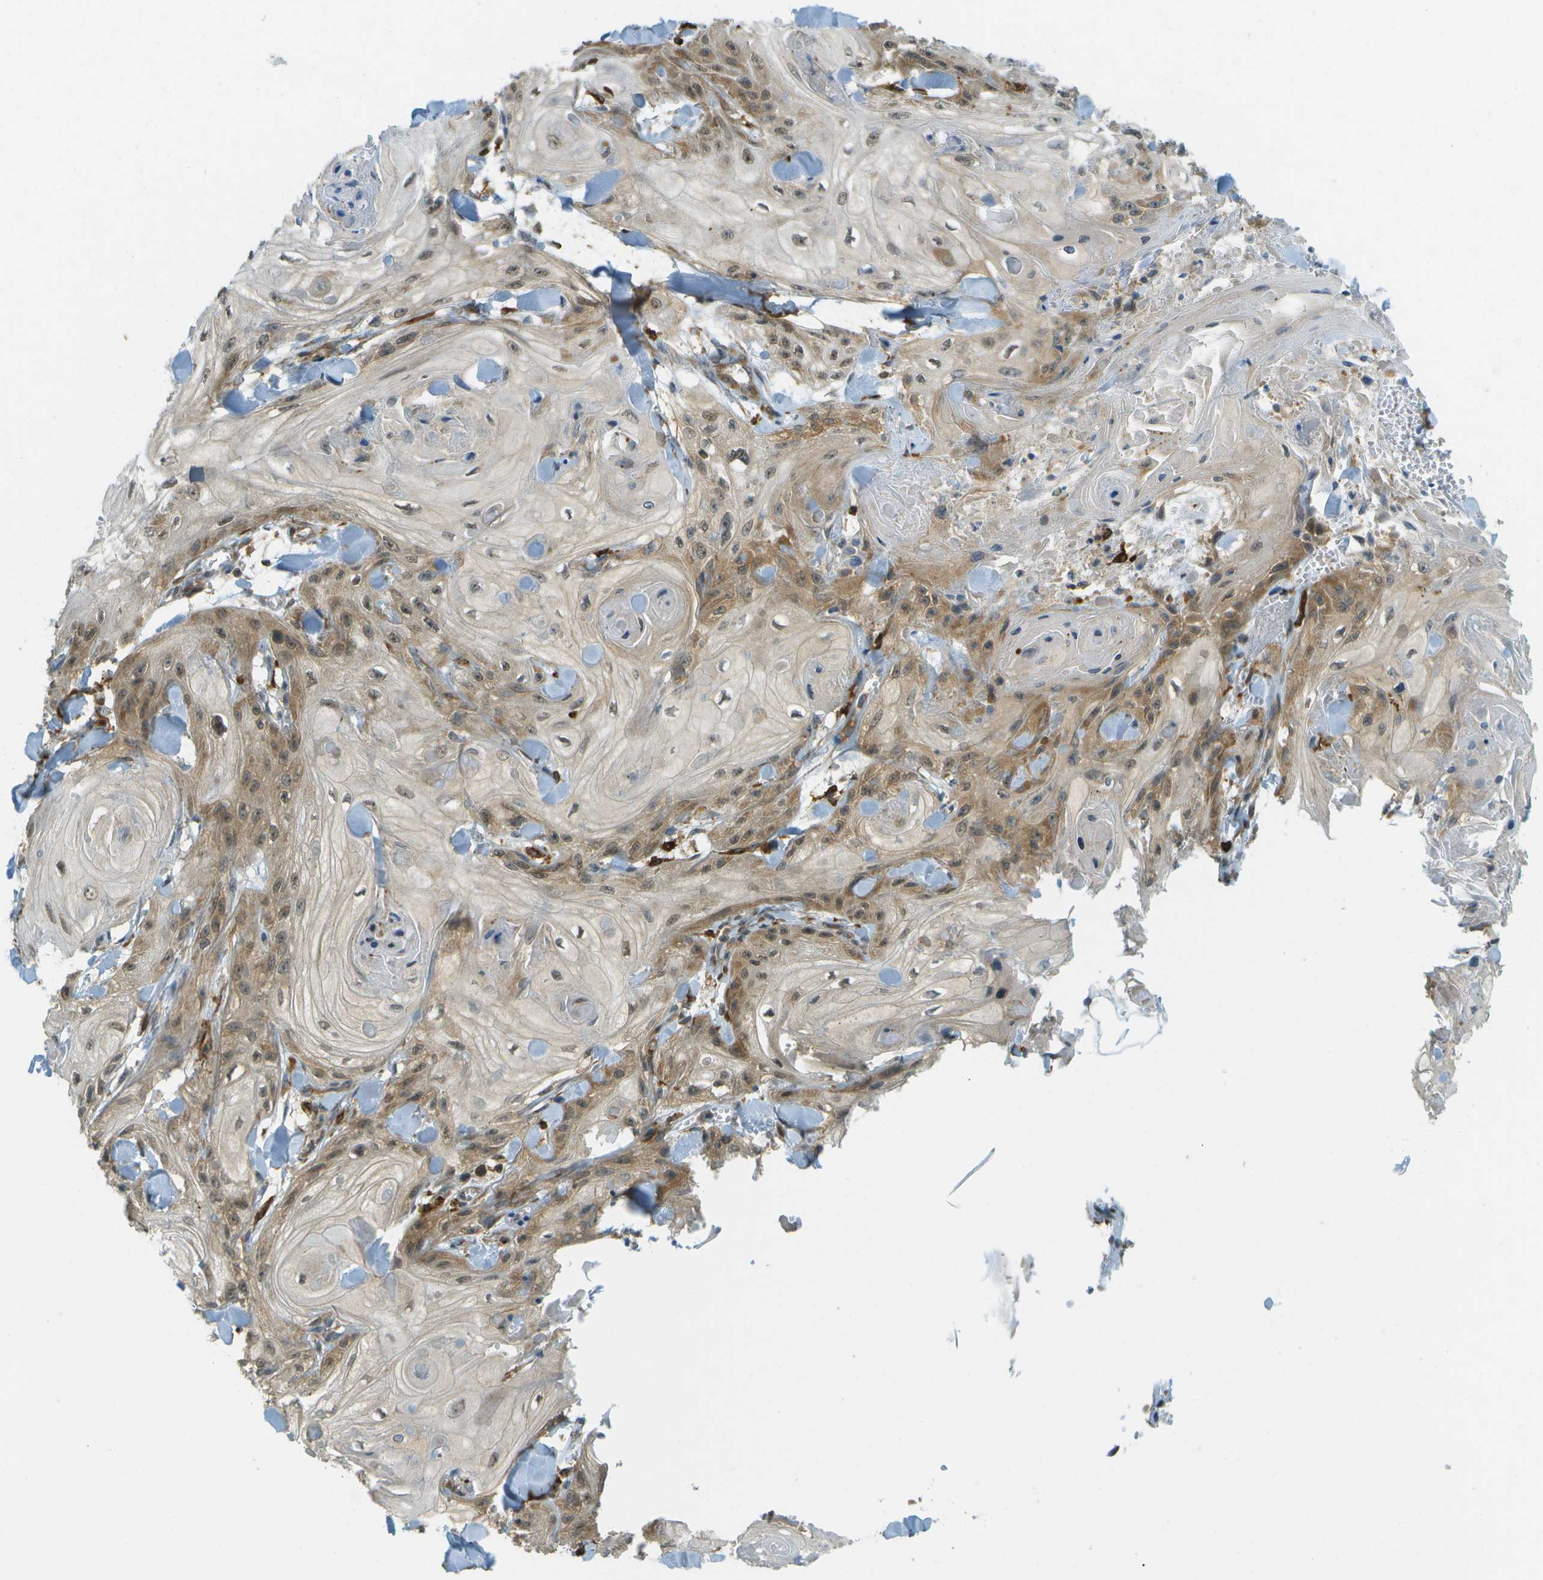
{"staining": {"intensity": "moderate", "quantity": "25%-75%", "location": "cytoplasmic/membranous"}, "tissue": "skin cancer", "cell_type": "Tumor cells", "image_type": "cancer", "snomed": [{"axis": "morphology", "description": "Squamous cell carcinoma, NOS"}, {"axis": "topography", "description": "Skin"}], "caption": "Immunohistochemistry (IHC) image of neoplastic tissue: human skin squamous cell carcinoma stained using immunohistochemistry (IHC) exhibits medium levels of moderate protein expression localized specifically in the cytoplasmic/membranous of tumor cells, appearing as a cytoplasmic/membranous brown color.", "gene": "TMTC1", "patient": {"sex": "male", "age": 74}}